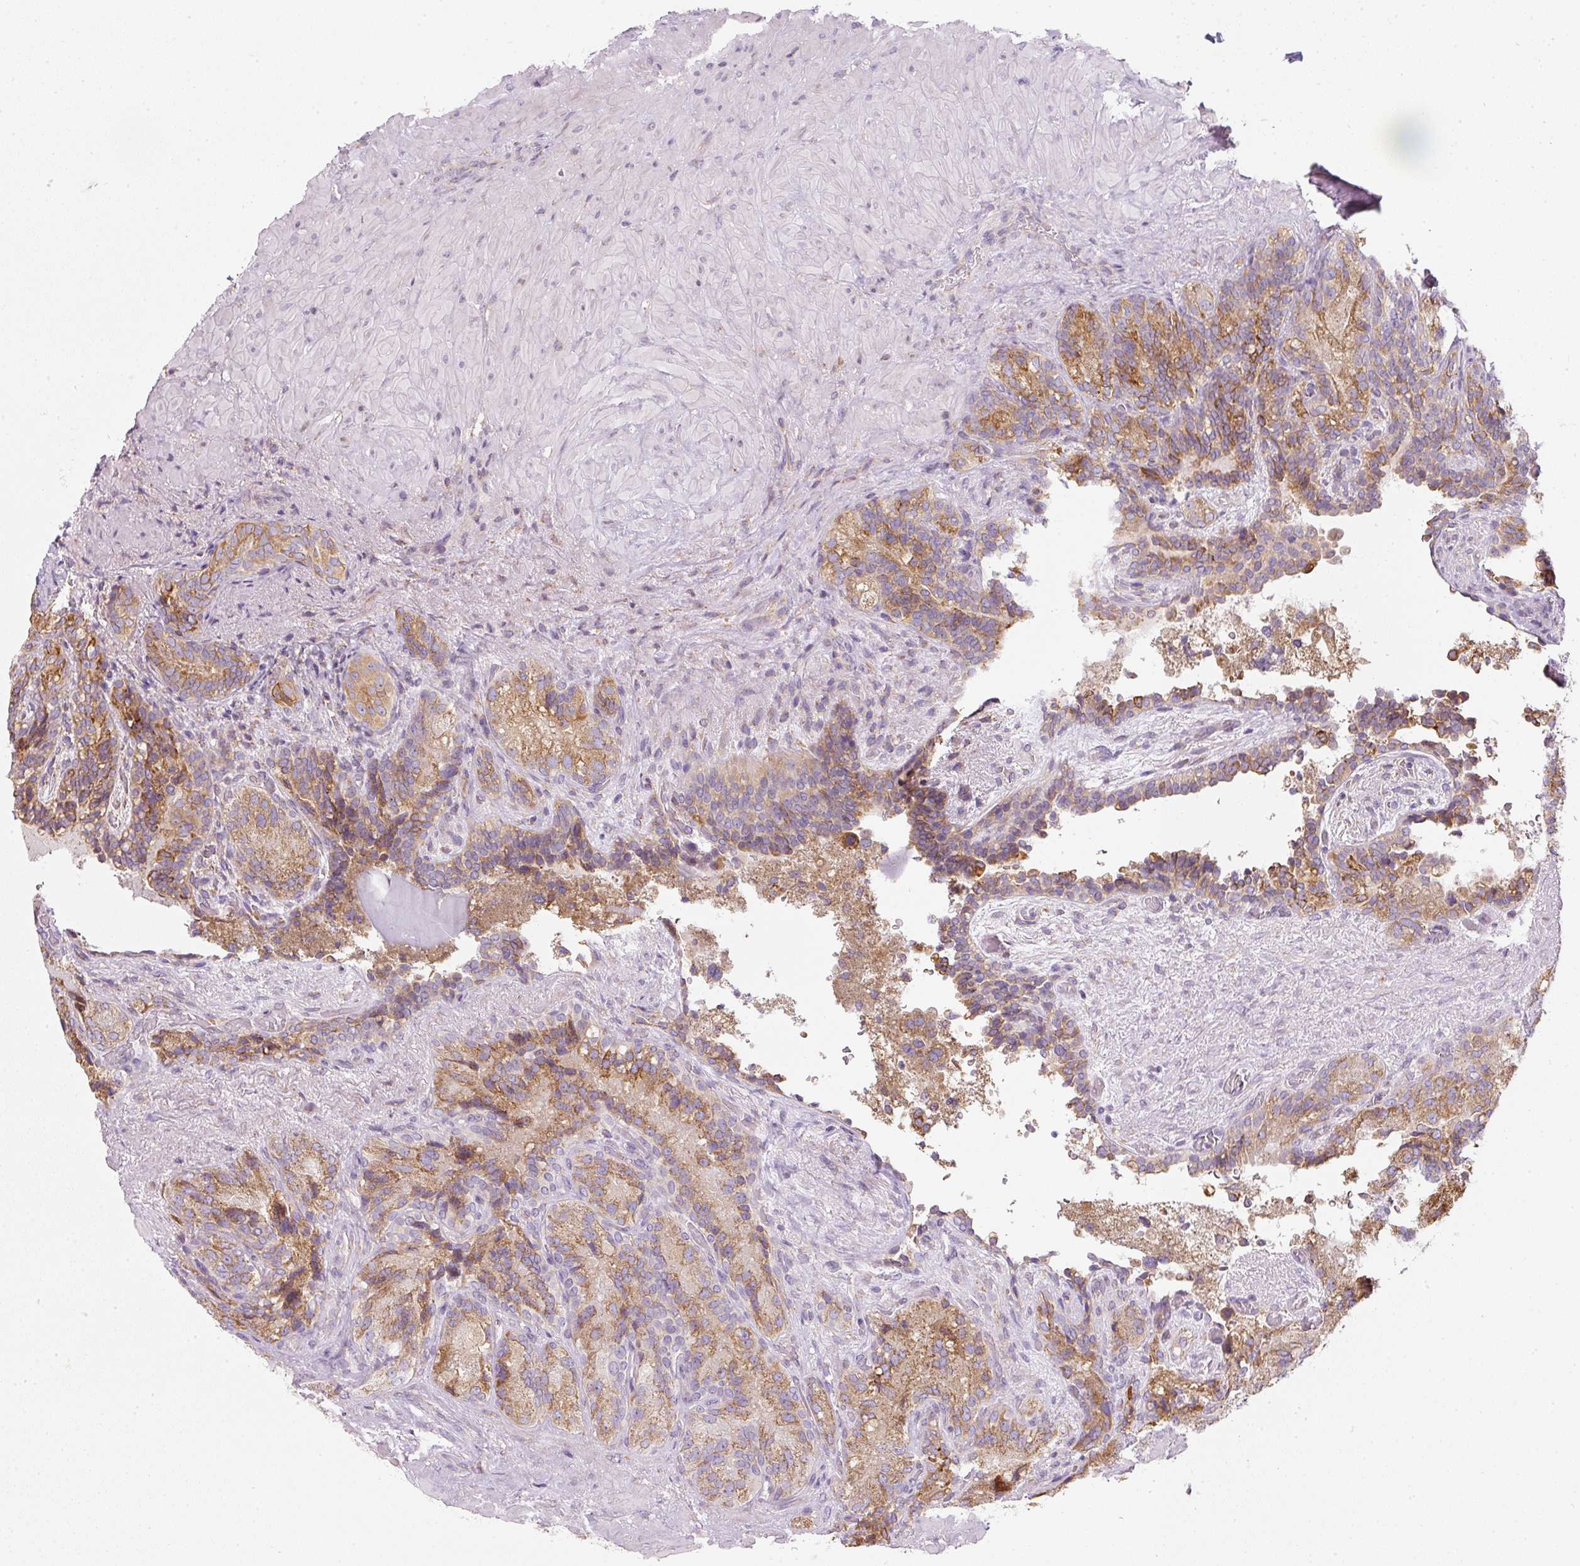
{"staining": {"intensity": "moderate", "quantity": ">75%", "location": "cytoplasmic/membranous"}, "tissue": "seminal vesicle", "cell_type": "Glandular cells", "image_type": "normal", "snomed": [{"axis": "morphology", "description": "Normal tissue, NOS"}, {"axis": "topography", "description": "Seminal veicle"}], "caption": "Brown immunohistochemical staining in normal human seminal vesicle reveals moderate cytoplasmic/membranous staining in about >75% of glandular cells.", "gene": "MORN4", "patient": {"sex": "male", "age": 69}}